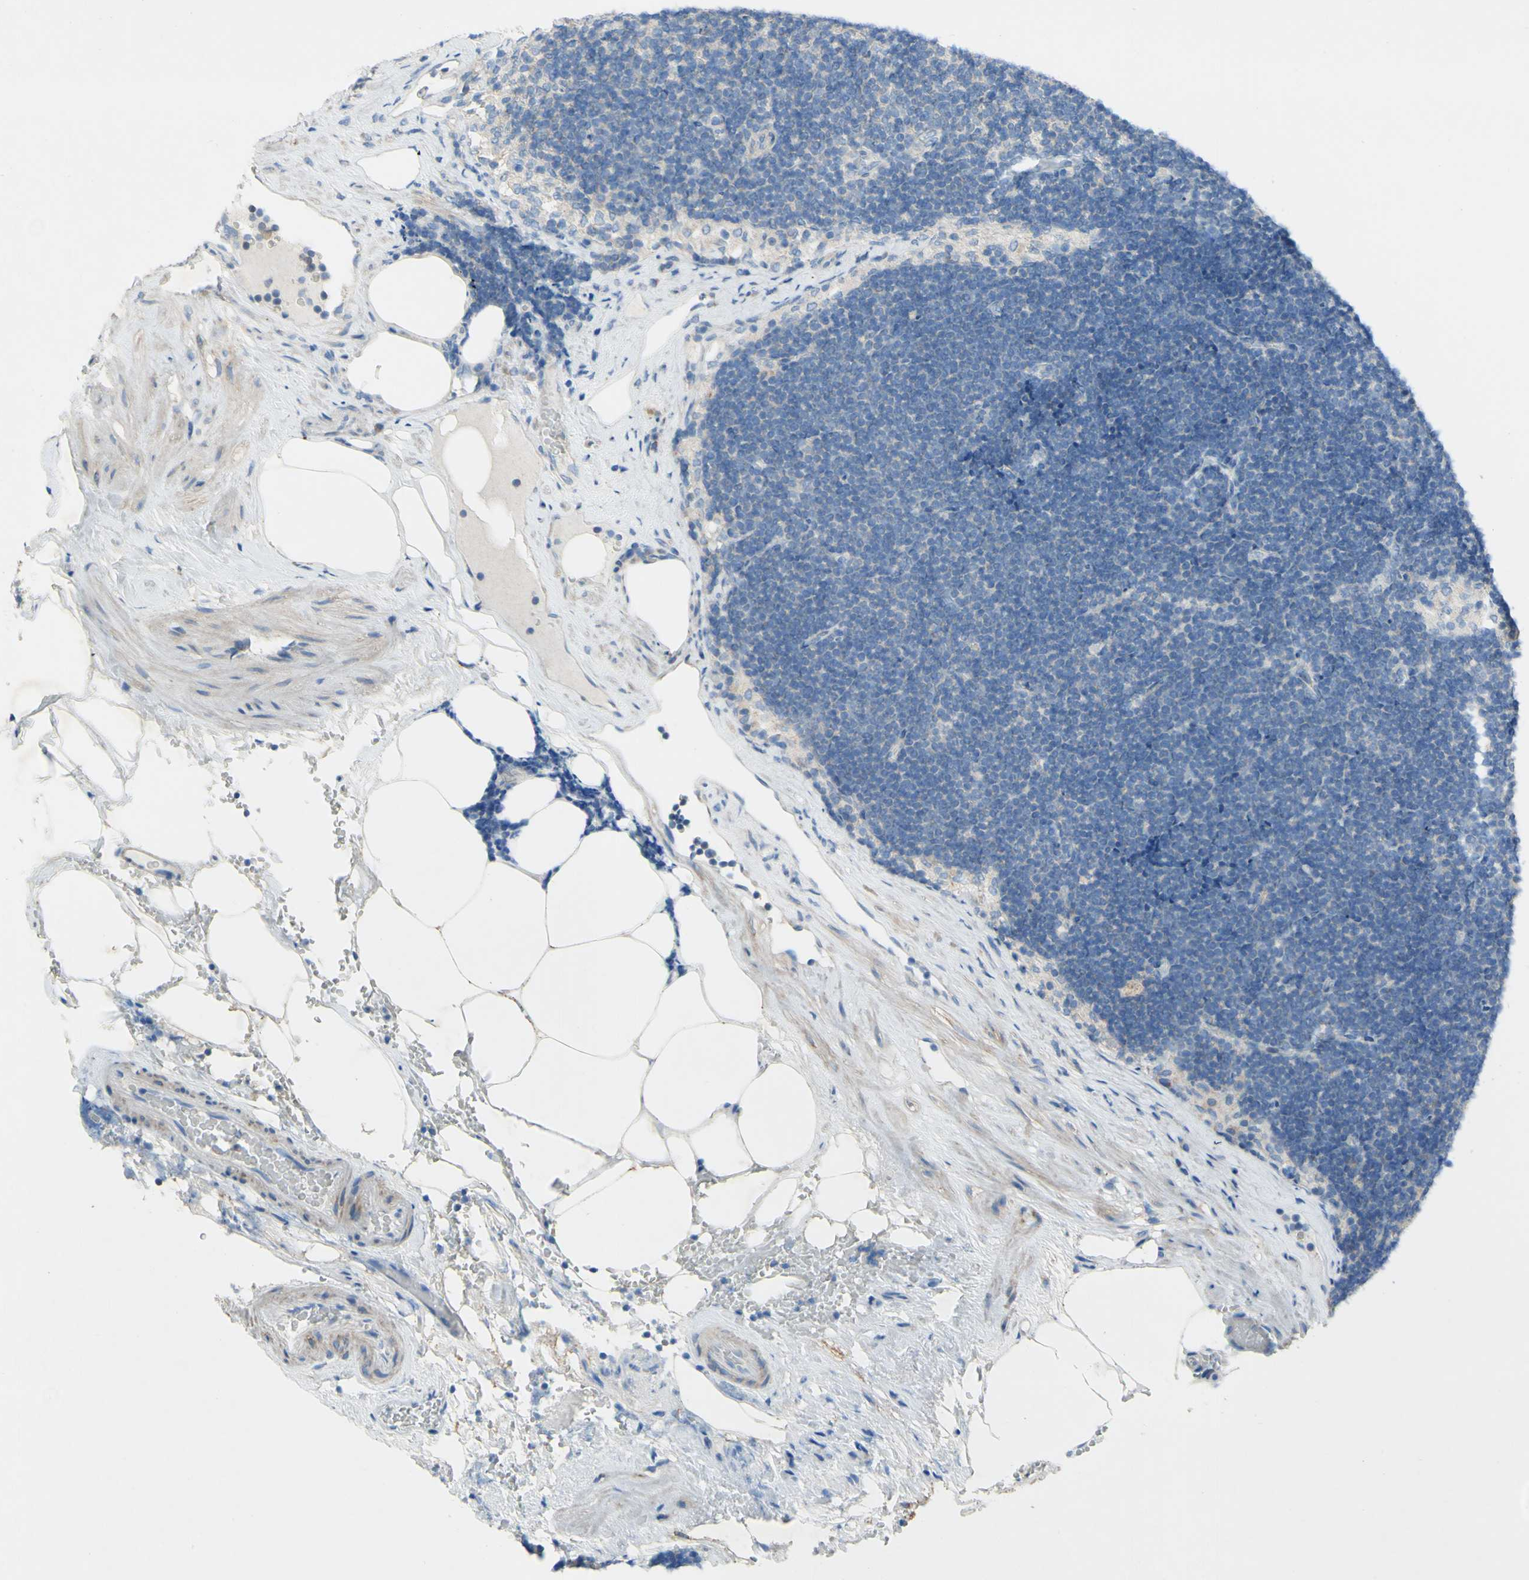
{"staining": {"intensity": "negative", "quantity": "none", "location": "none"}, "tissue": "lymph node", "cell_type": "Germinal center cells", "image_type": "normal", "snomed": [{"axis": "morphology", "description": "Normal tissue, NOS"}, {"axis": "topography", "description": "Lymph node"}], "caption": "DAB immunohistochemical staining of benign human lymph node exhibits no significant staining in germinal center cells. (Immunohistochemistry (ihc), brightfield microscopy, high magnification).", "gene": "ACADL", "patient": {"sex": "male", "age": 63}}